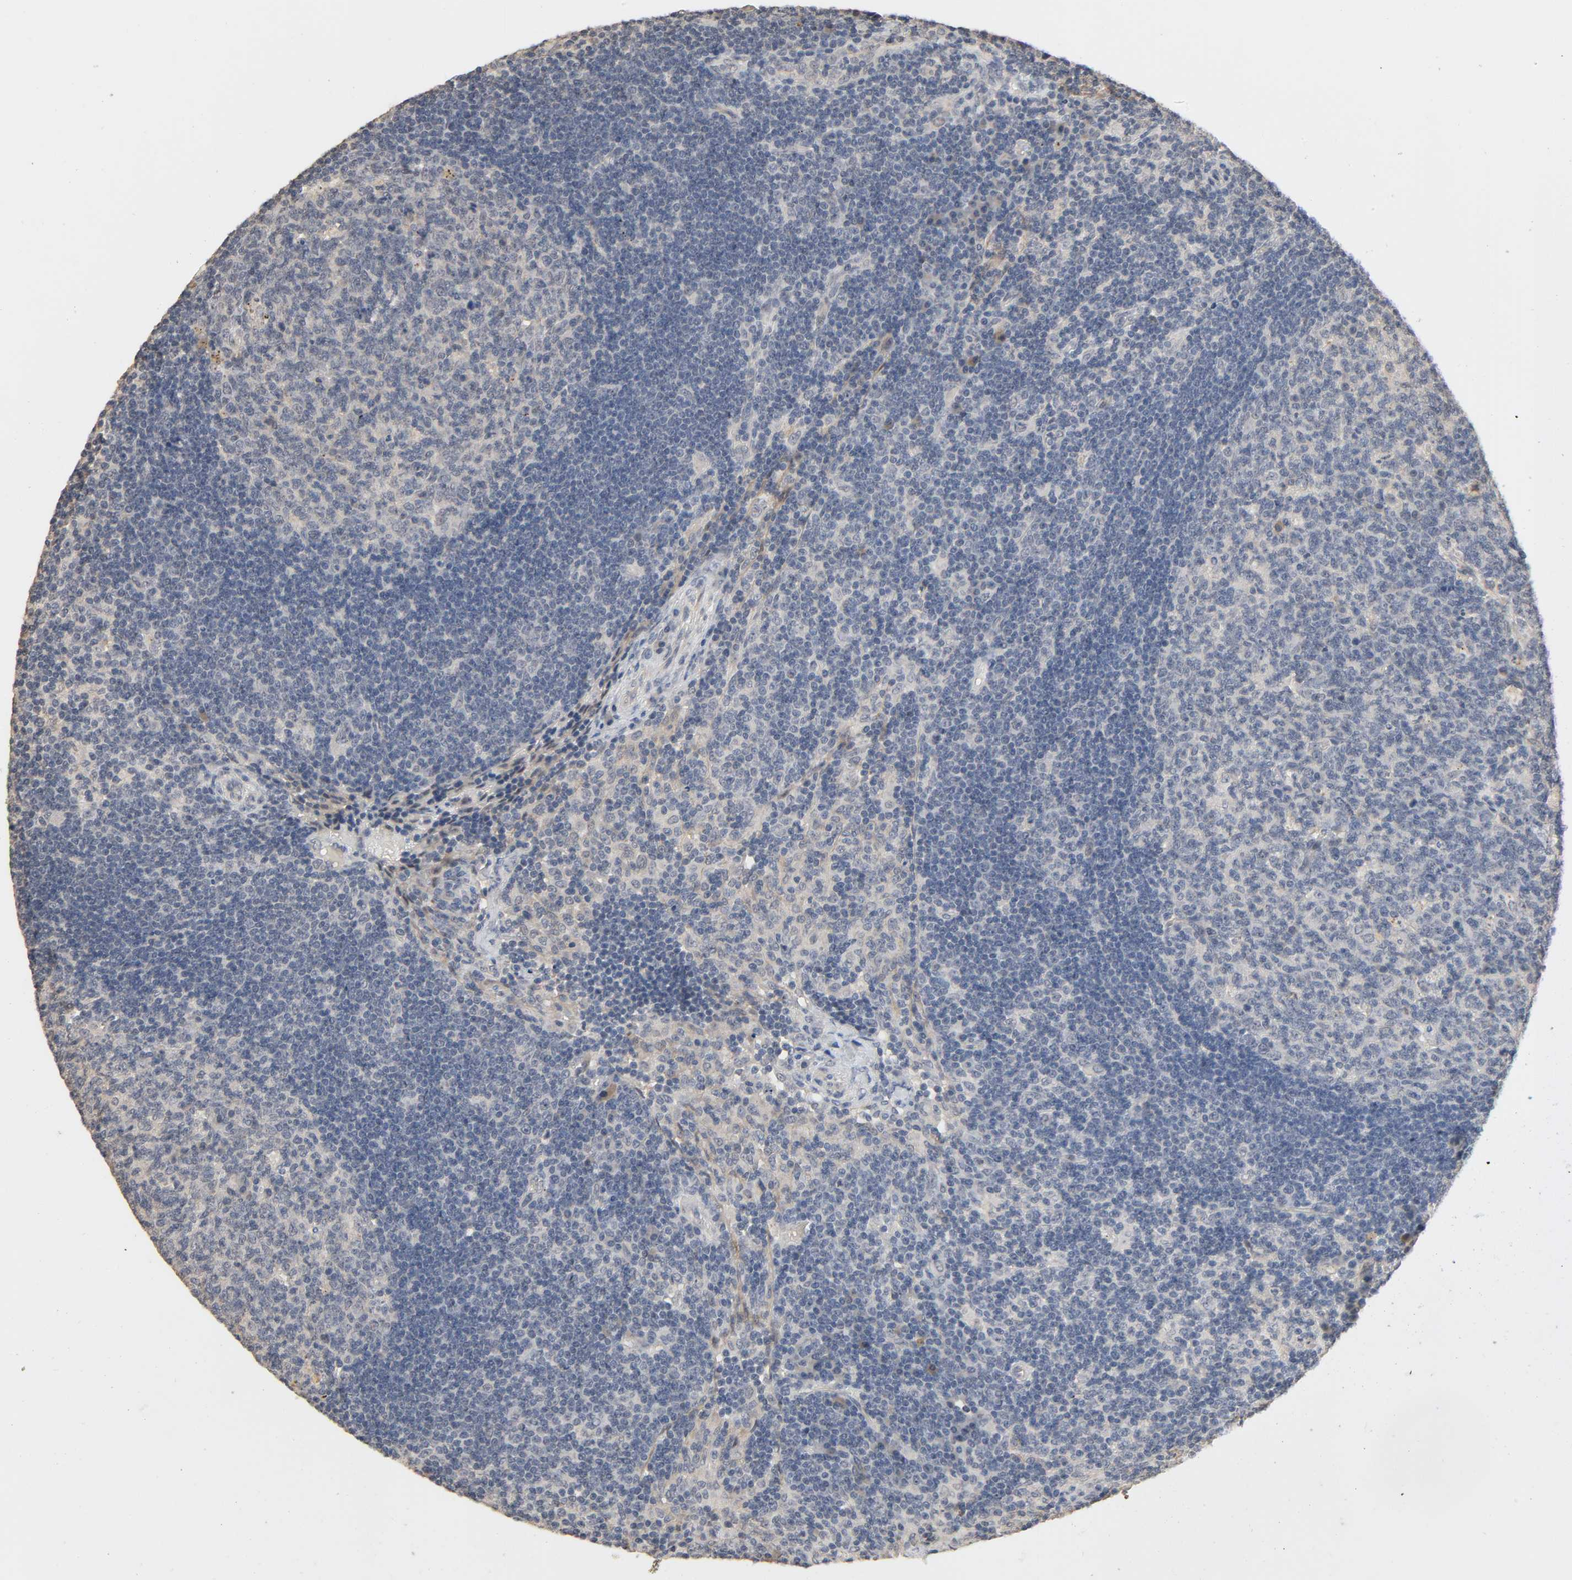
{"staining": {"intensity": "negative", "quantity": "none", "location": "none"}, "tissue": "lymph node", "cell_type": "Germinal center cells", "image_type": "normal", "snomed": [{"axis": "morphology", "description": "Normal tissue, NOS"}, {"axis": "morphology", "description": "Squamous cell carcinoma, metastatic, NOS"}, {"axis": "topography", "description": "Lymph node"}], "caption": "Immunohistochemistry micrograph of benign lymph node: lymph node stained with DAB (3,3'-diaminobenzidine) demonstrates no significant protein positivity in germinal center cells.", "gene": "MAGEA8", "patient": {"sex": "female", "age": 53}}